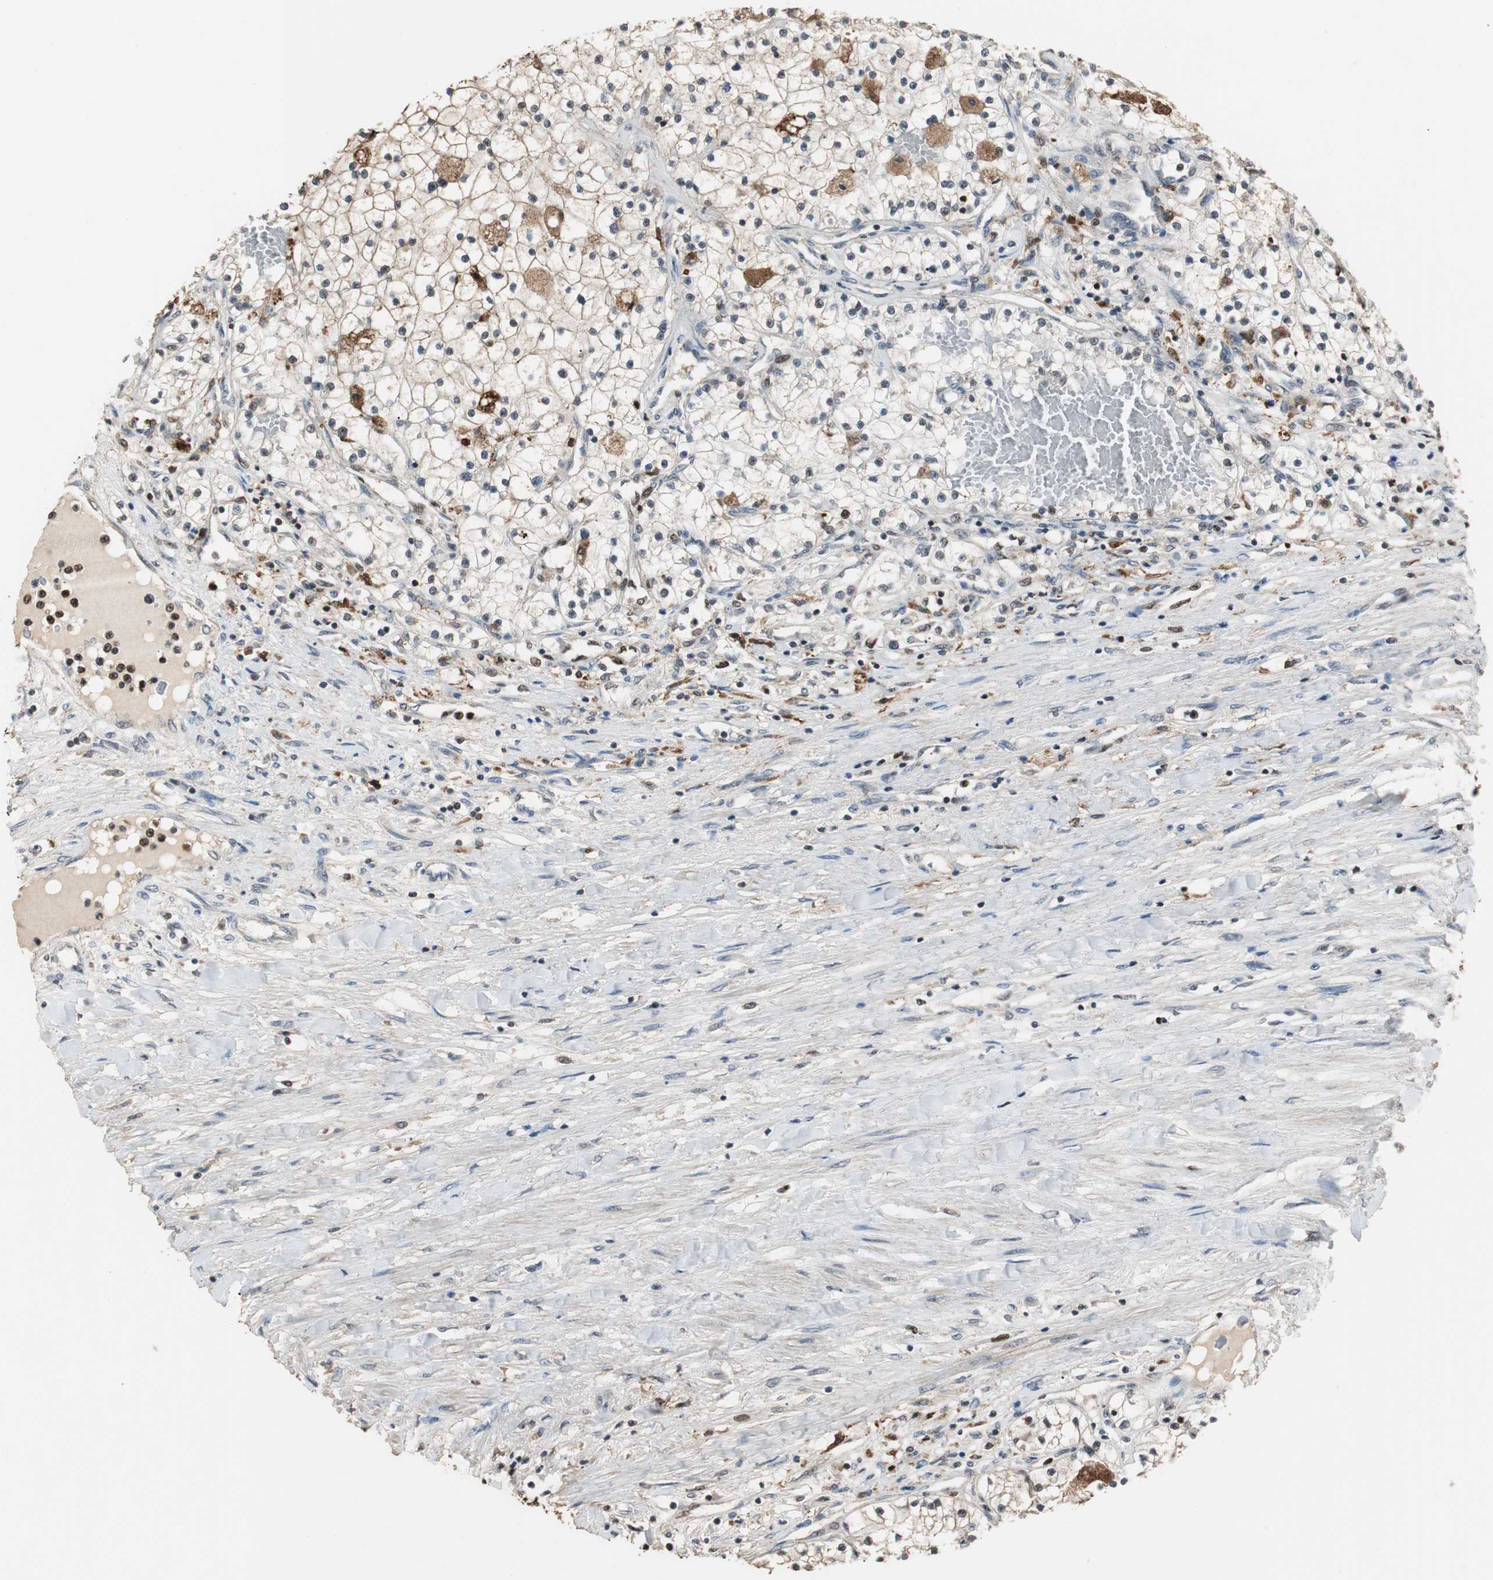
{"staining": {"intensity": "negative", "quantity": "none", "location": "none"}, "tissue": "renal cancer", "cell_type": "Tumor cells", "image_type": "cancer", "snomed": [{"axis": "morphology", "description": "Adenocarcinoma, NOS"}, {"axis": "topography", "description": "Kidney"}], "caption": "High power microscopy histopathology image of an immunohistochemistry (IHC) micrograph of renal cancer (adenocarcinoma), revealing no significant expression in tumor cells.", "gene": "FEN1", "patient": {"sex": "male", "age": 68}}